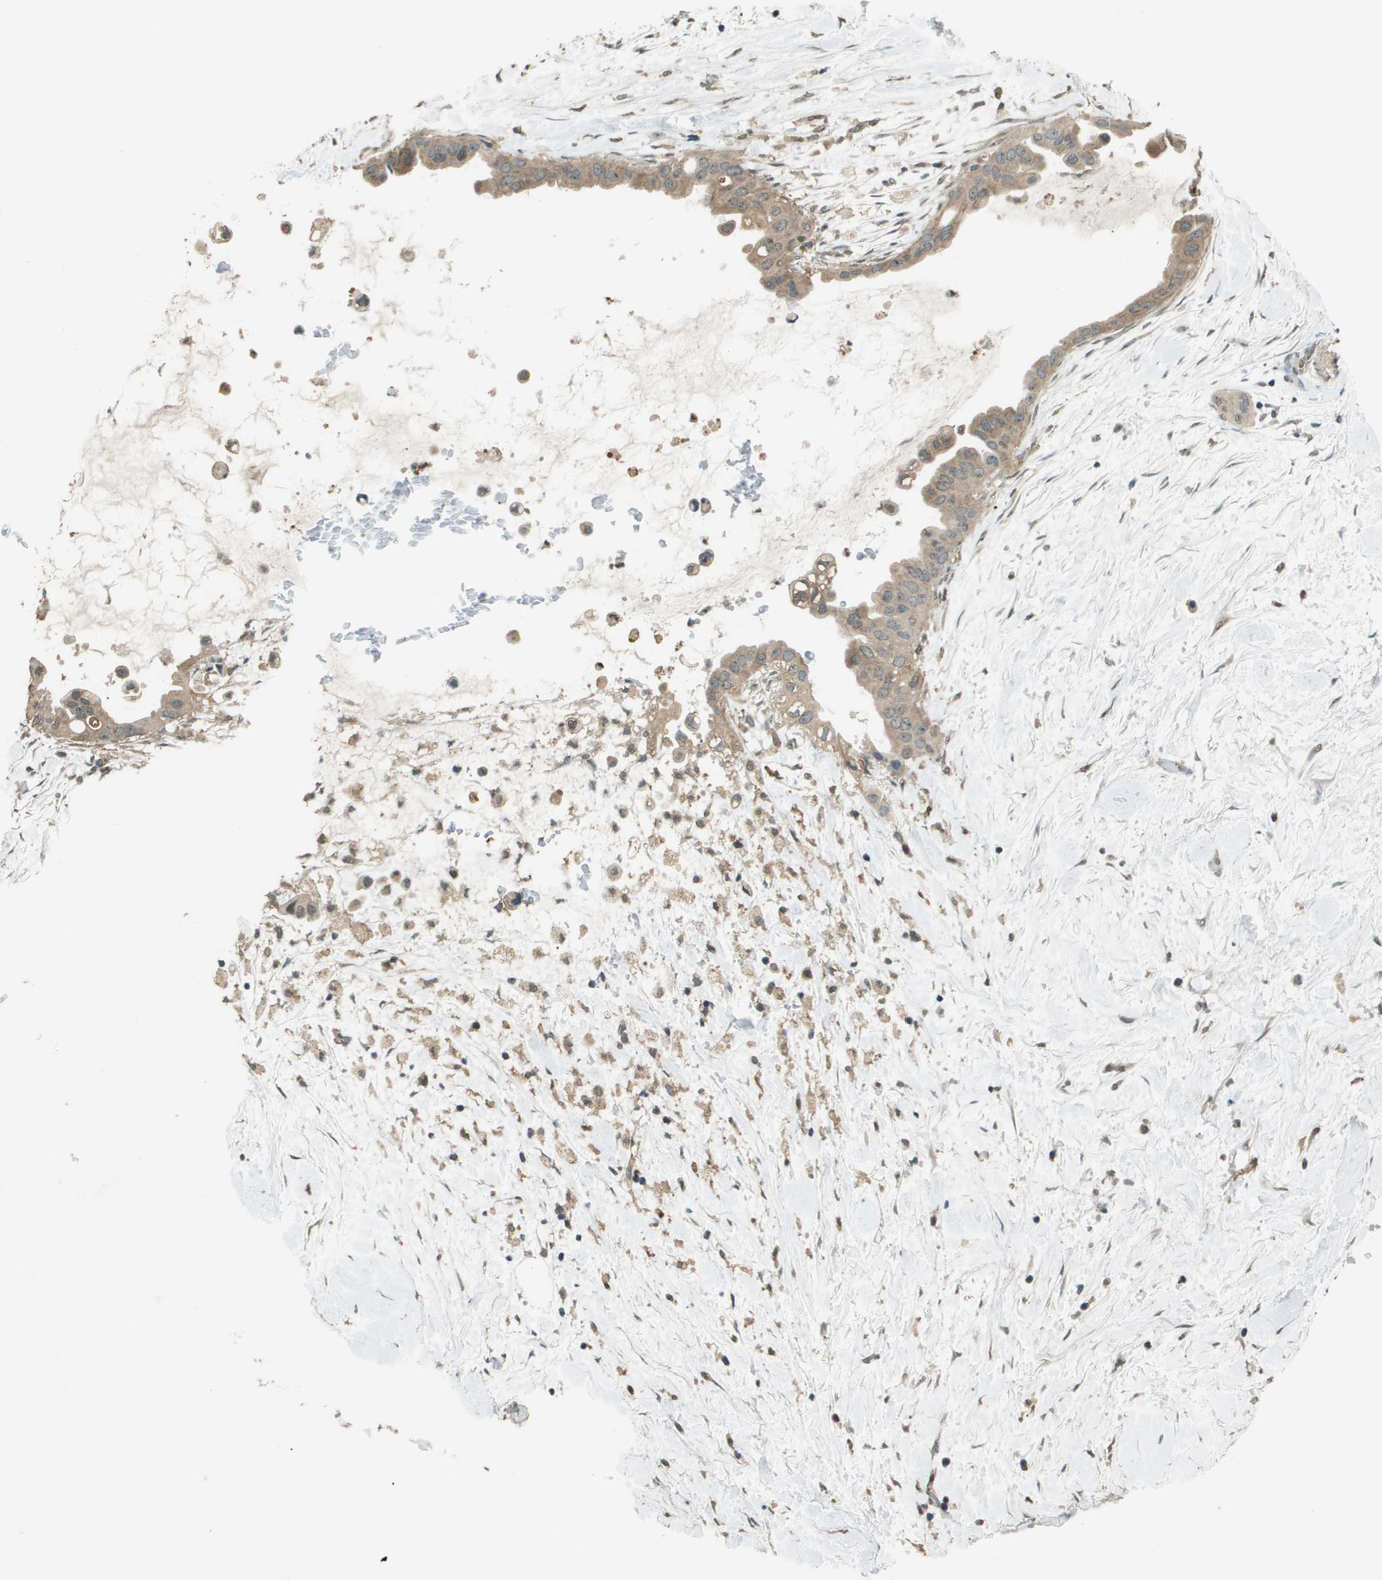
{"staining": {"intensity": "moderate", "quantity": ">75%", "location": "cytoplasmic/membranous"}, "tissue": "pancreatic cancer", "cell_type": "Tumor cells", "image_type": "cancer", "snomed": [{"axis": "morphology", "description": "Adenocarcinoma, NOS"}, {"axis": "topography", "description": "Pancreas"}], "caption": "High-power microscopy captured an IHC histopathology image of pancreatic cancer (adenocarcinoma), revealing moderate cytoplasmic/membranous positivity in about >75% of tumor cells.", "gene": "SDC3", "patient": {"sex": "male", "age": 55}}